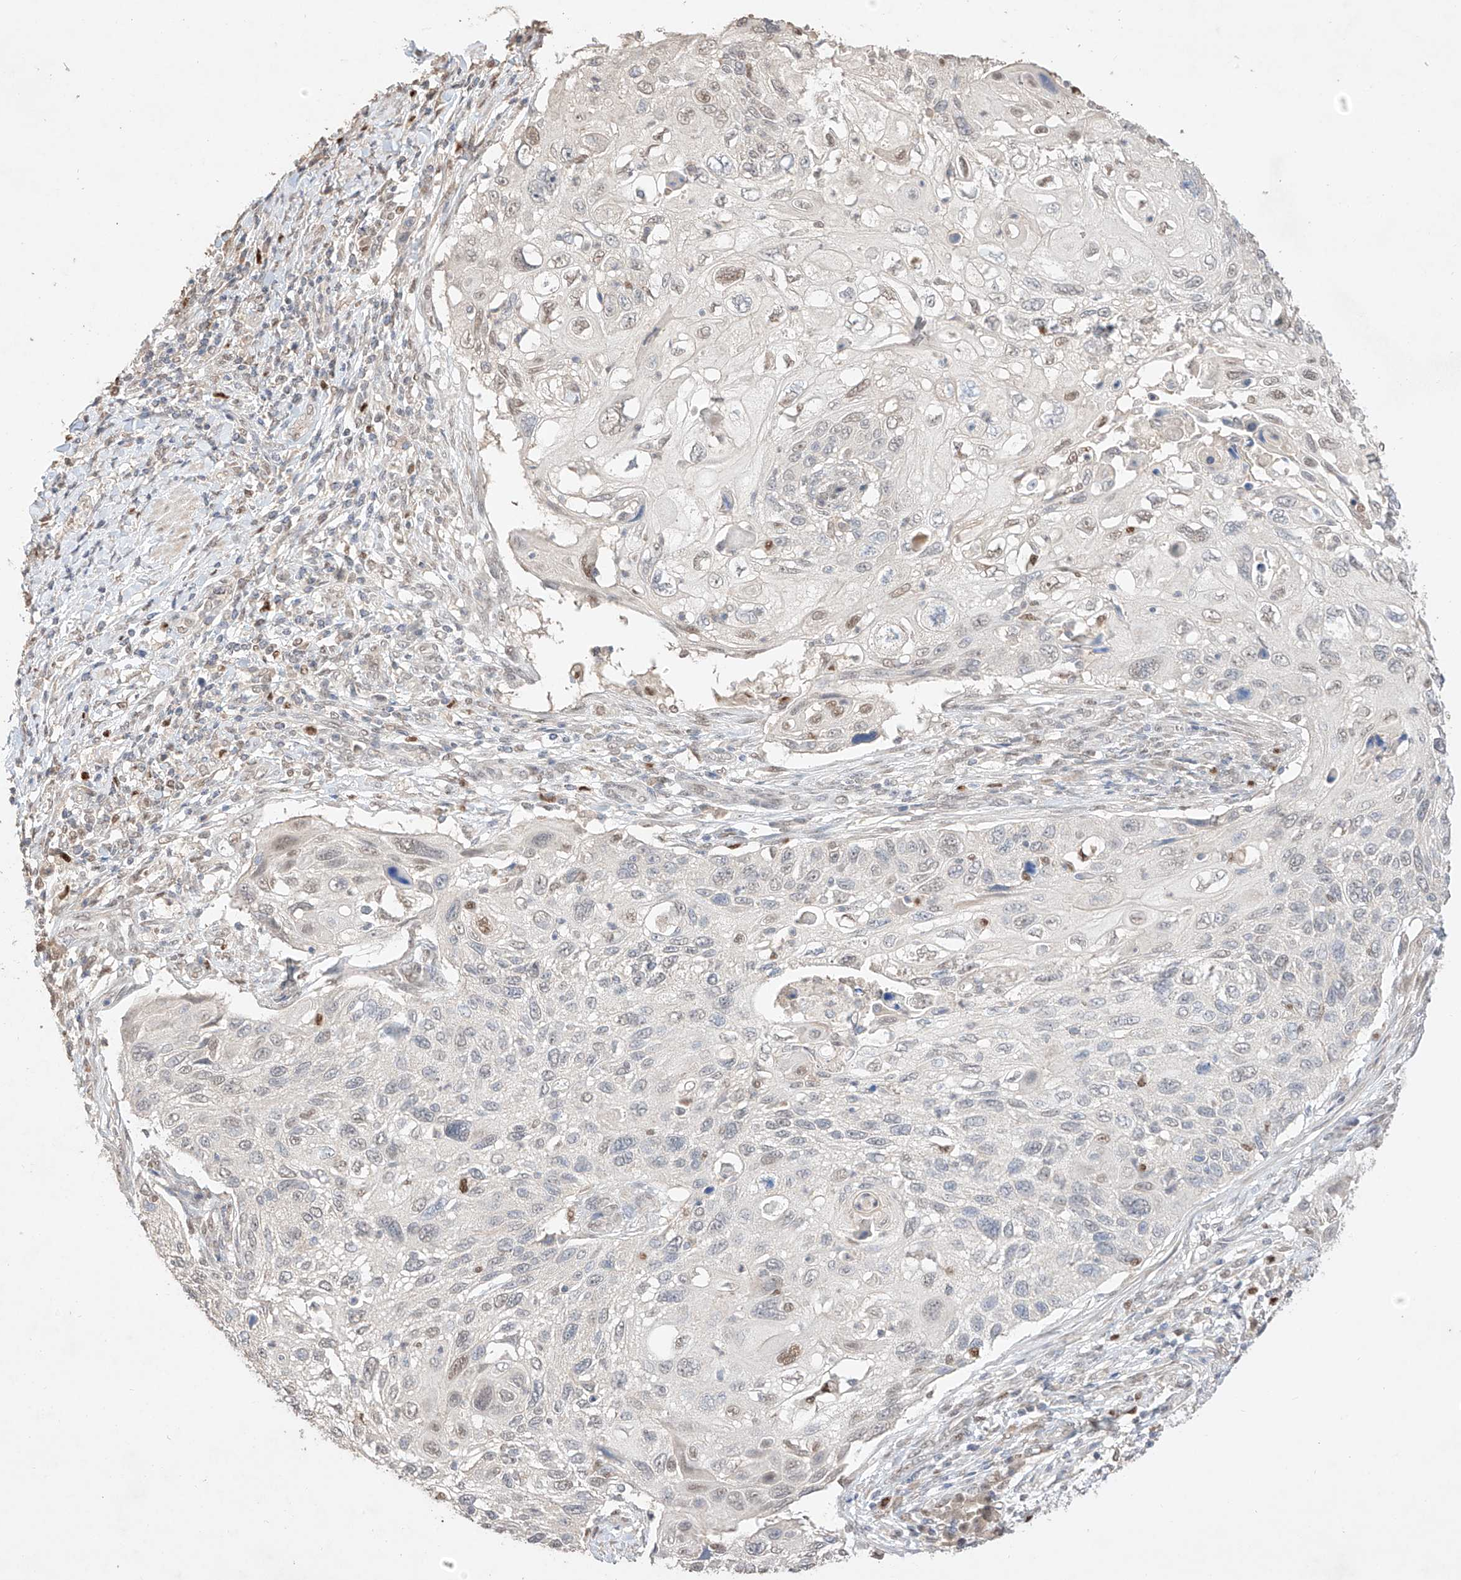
{"staining": {"intensity": "weak", "quantity": "<25%", "location": "nuclear"}, "tissue": "cervical cancer", "cell_type": "Tumor cells", "image_type": "cancer", "snomed": [{"axis": "morphology", "description": "Squamous cell carcinoma, NOS"}, {"axis": "topography", "description": "Cervix"}], "caption": "A high-resolution photomicrograph shows IHC staining of cervical squamous cell carcinoma, which demonstrates no significant expression in tumor cells.", "gene": "APIP", "patient": {"sex": "female", "age": 70}}